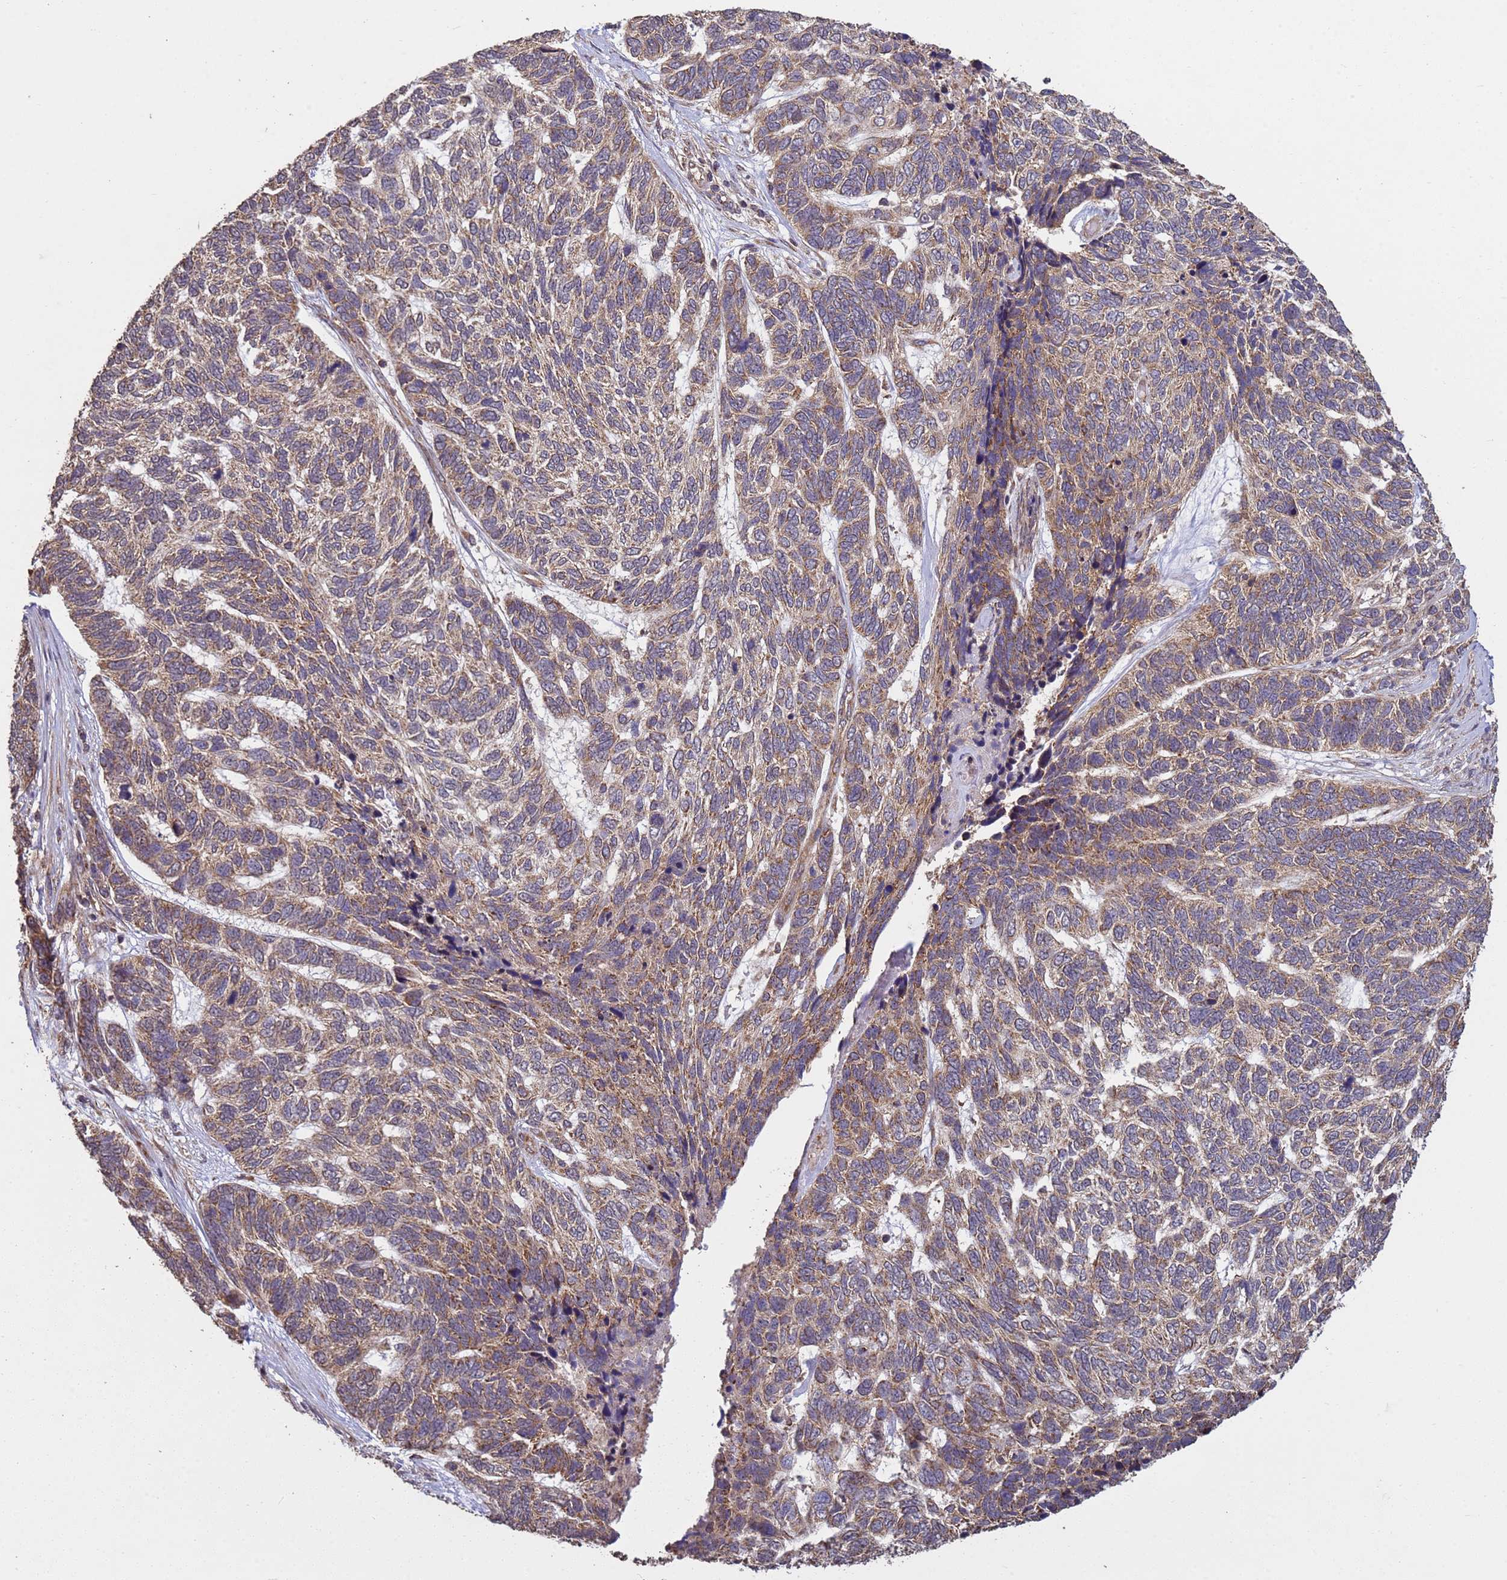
{"staining": {"intensity": "moderate", "quantity": ">75%", "location": "cytoplasmic/membranous"}, "tissue": "skin cancer", "cell_type": "Tumor cells", "image_type": "cancer", "snomed": [{"axis": "morphology", "description": "Basal cell carcinoma"}, {"axis": "topography", "description": "Skin"}], "caption": "Immunohistochemistry (IHC) photomicrograph of human skin cancer stained for a protein (brown), which displays medium levels of moderate cytoplasmic/membranous staining in about >75% of tumor cells.", "gene": "P2RX7", "patient": {"sex": "female", "age": 65}}